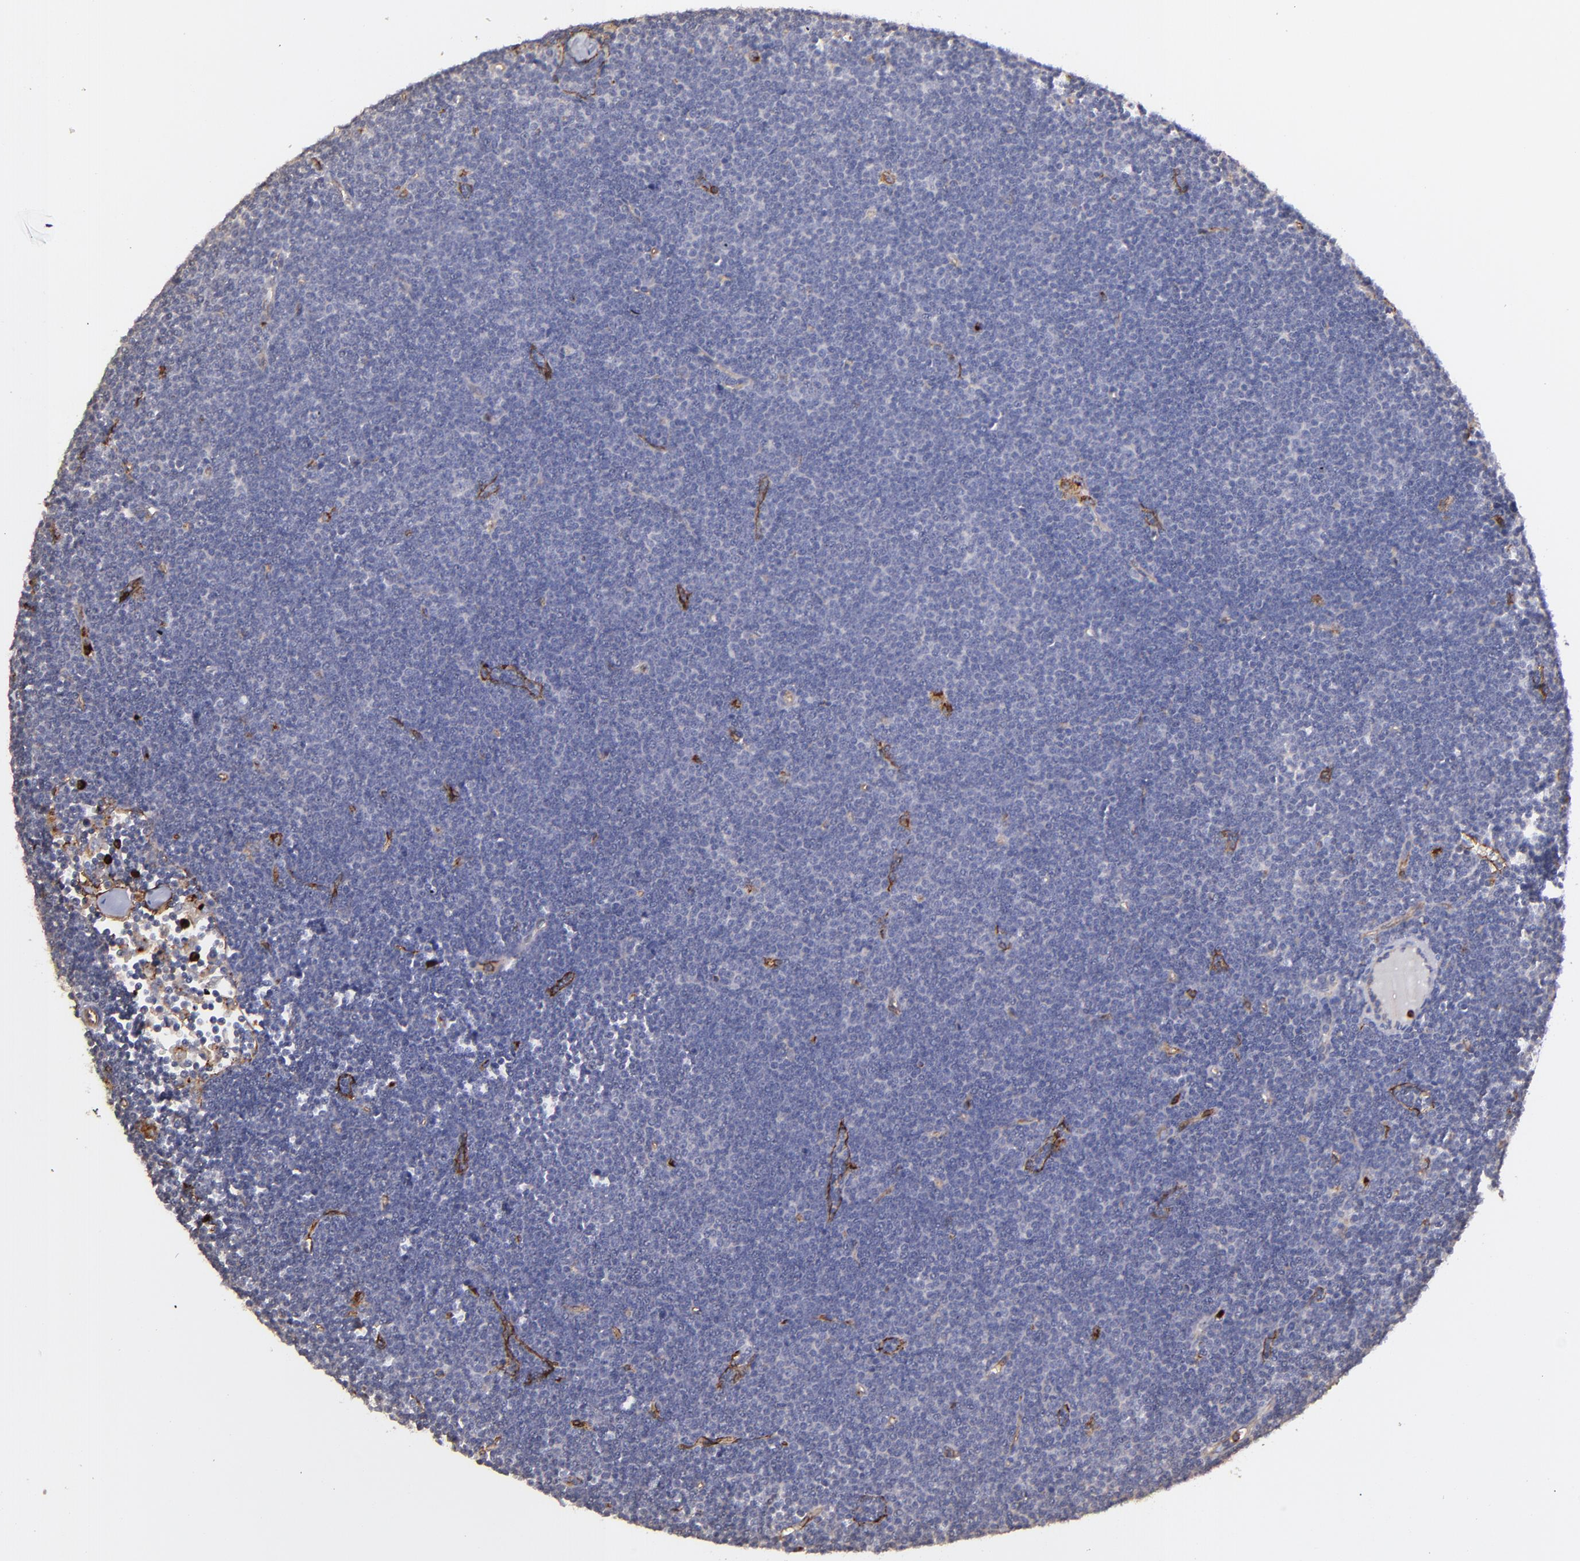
{"staining": {"intensity": "negative", "quantity": "none", "location": "none"}, "tissue": "lymphoma", "cell_type": "Tumor cells", "image_type": "cancer", "snomed": [{"axis": "morphology", "description": "Malignant lymphoma, non-Hodgkin's type, Low grade"}, {"axis": "topography", "description": "Lymph node"}], "caption": "The immunohistochemistry image has no significant staining in tumor cells of lymphoma tissue. (Stains: DAB immunohistochemistry with hematoxylin counter stain, Microscopy: brightfield microscopy at high magnification).", "gene": "DYSF", "patient": {"sex": "female", "age": 73}}